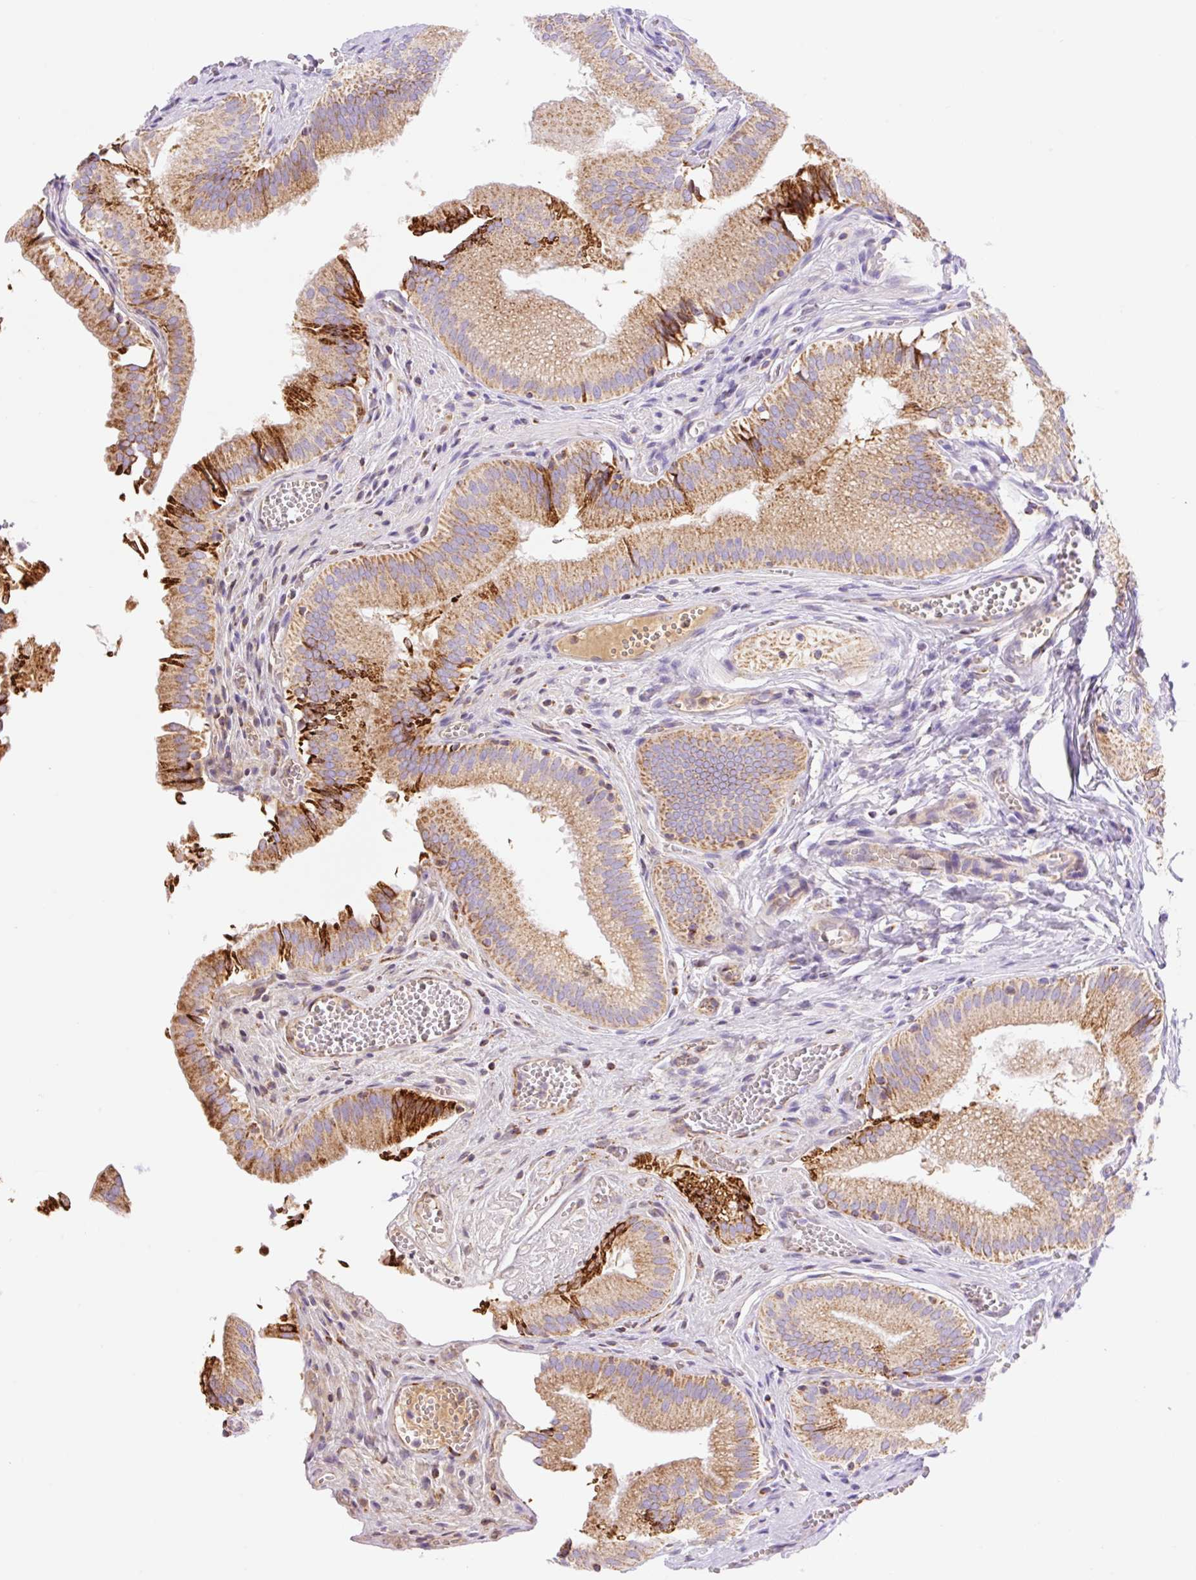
{"staining": {"intensity": "strong", "quantity": "25%-75%", "location": "cytoplasmic/membranous"}, "tissue": "gallbladder", "cell_type": "Glandular cells", "image_type": "normal", "snomed": [{"axis": "morphology", "description": "Normal tissue, NOS"}, {"axis": "topography", "description": "Gallbladder"}, {"axis": "topography", "description": "Peripheral nerve tissue"}], "caption": "IHC of unremarkable gallbladder displays high levels of strong cytoplasmic/membranous positivity in approximately 25%-75% of glandular cells. (Brightfield microscopy of DAB IHC at high magnification).", "gene": "ETNK2", "patient": {"sex": "male", "age": 17}}